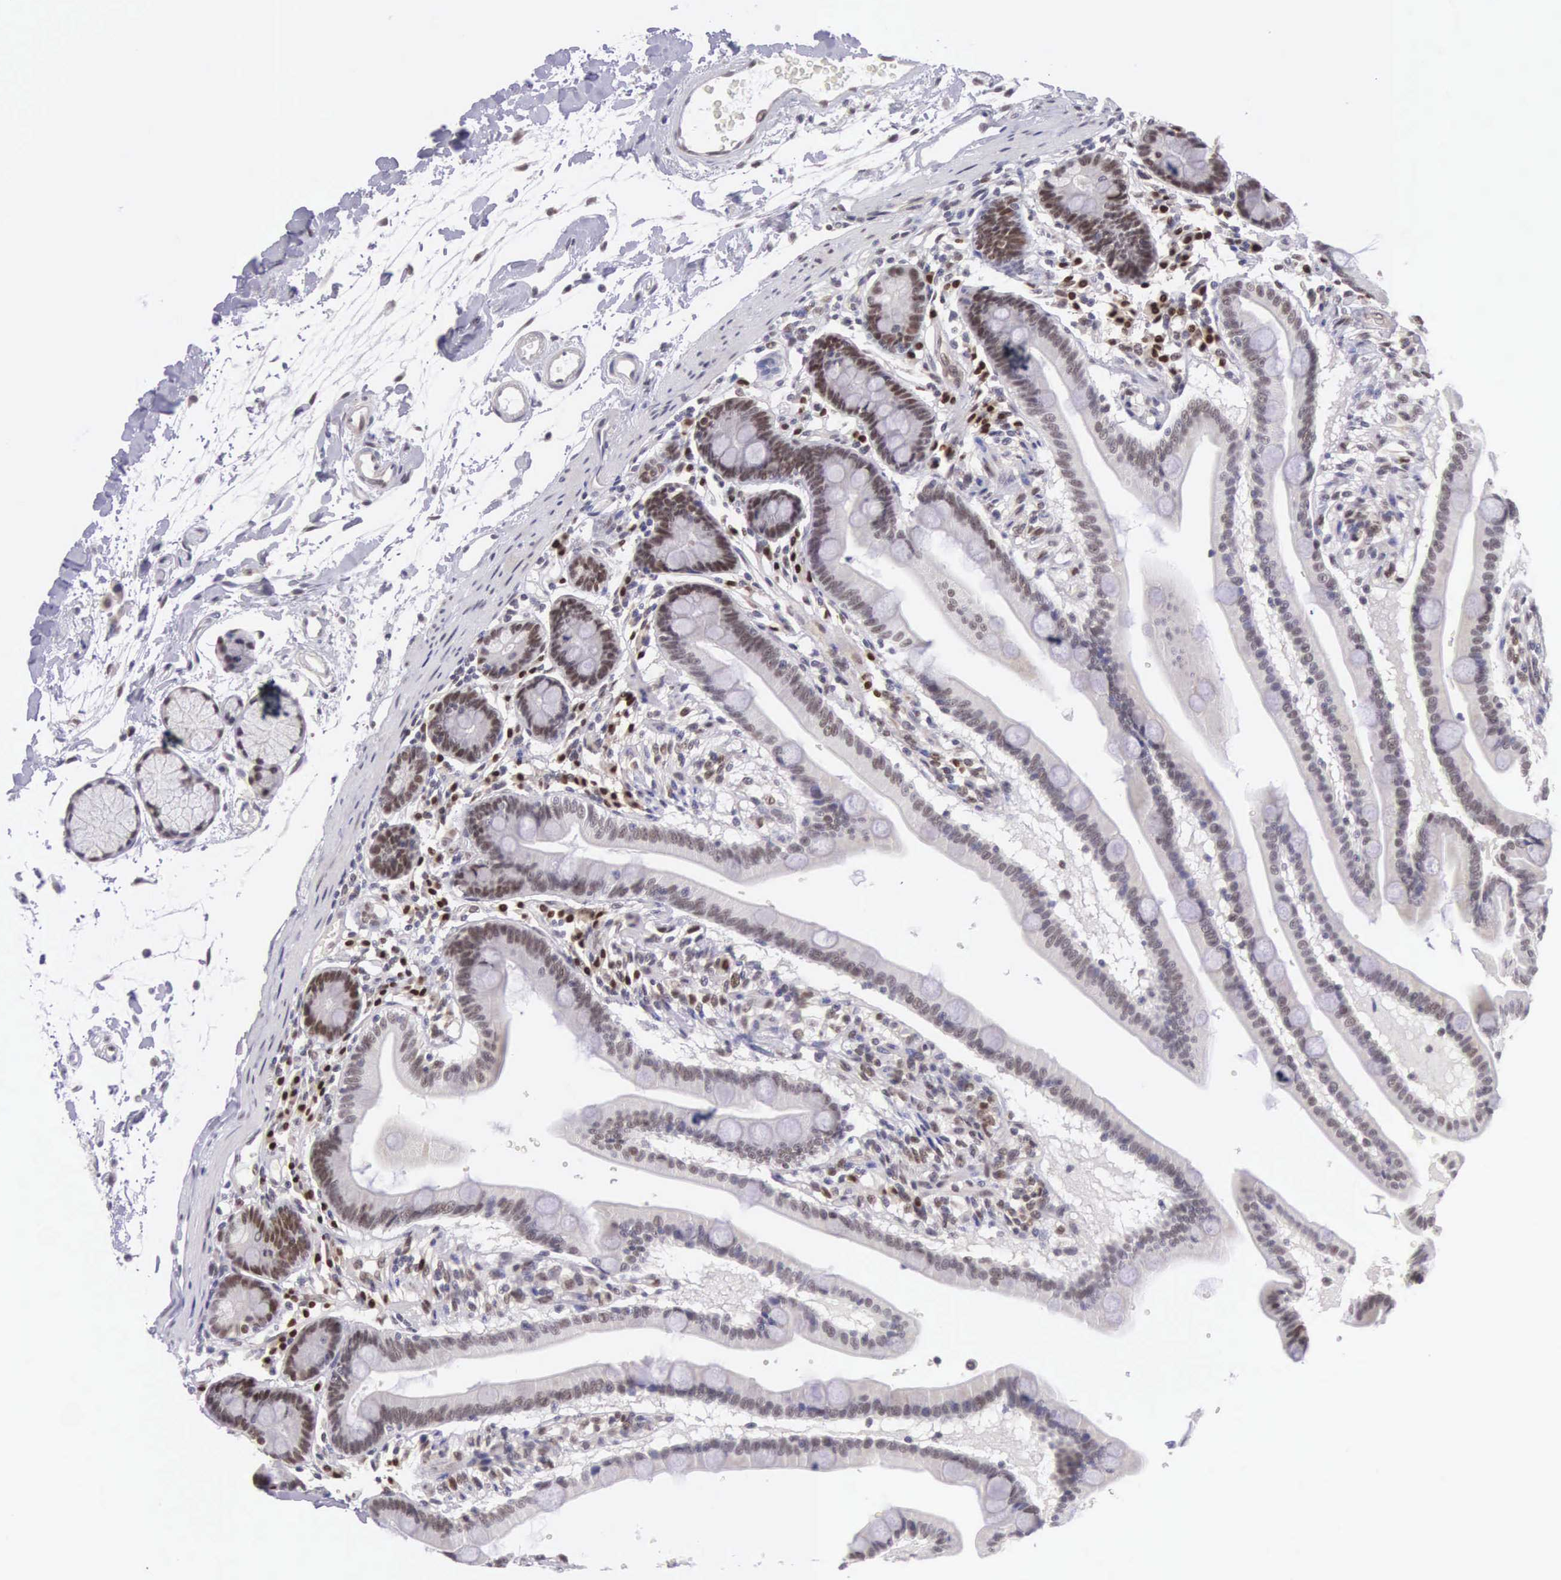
{"staining": {"intensity": "strong", "quantity": ">75%", "location": "nuclear"}, "tissue": "duodenum", "cell_type": "Glandular cells", "image_type": "normal", "snomed": [{"axis": "morphology", "description": "Normal tissue, NOS"}, {"axis": "topography", "description": "Duodenum"}], "caption": "Glandular cells show high levels of strong nuclear staining in about >75% of cells in normal duodenum. The staining was performed using DAB, with brown indicating positive protein expression. Nuclei are stained blue with hematoxylin.", "gene": "CCDC117", "patient": {"sex": "female", "age": 77}}